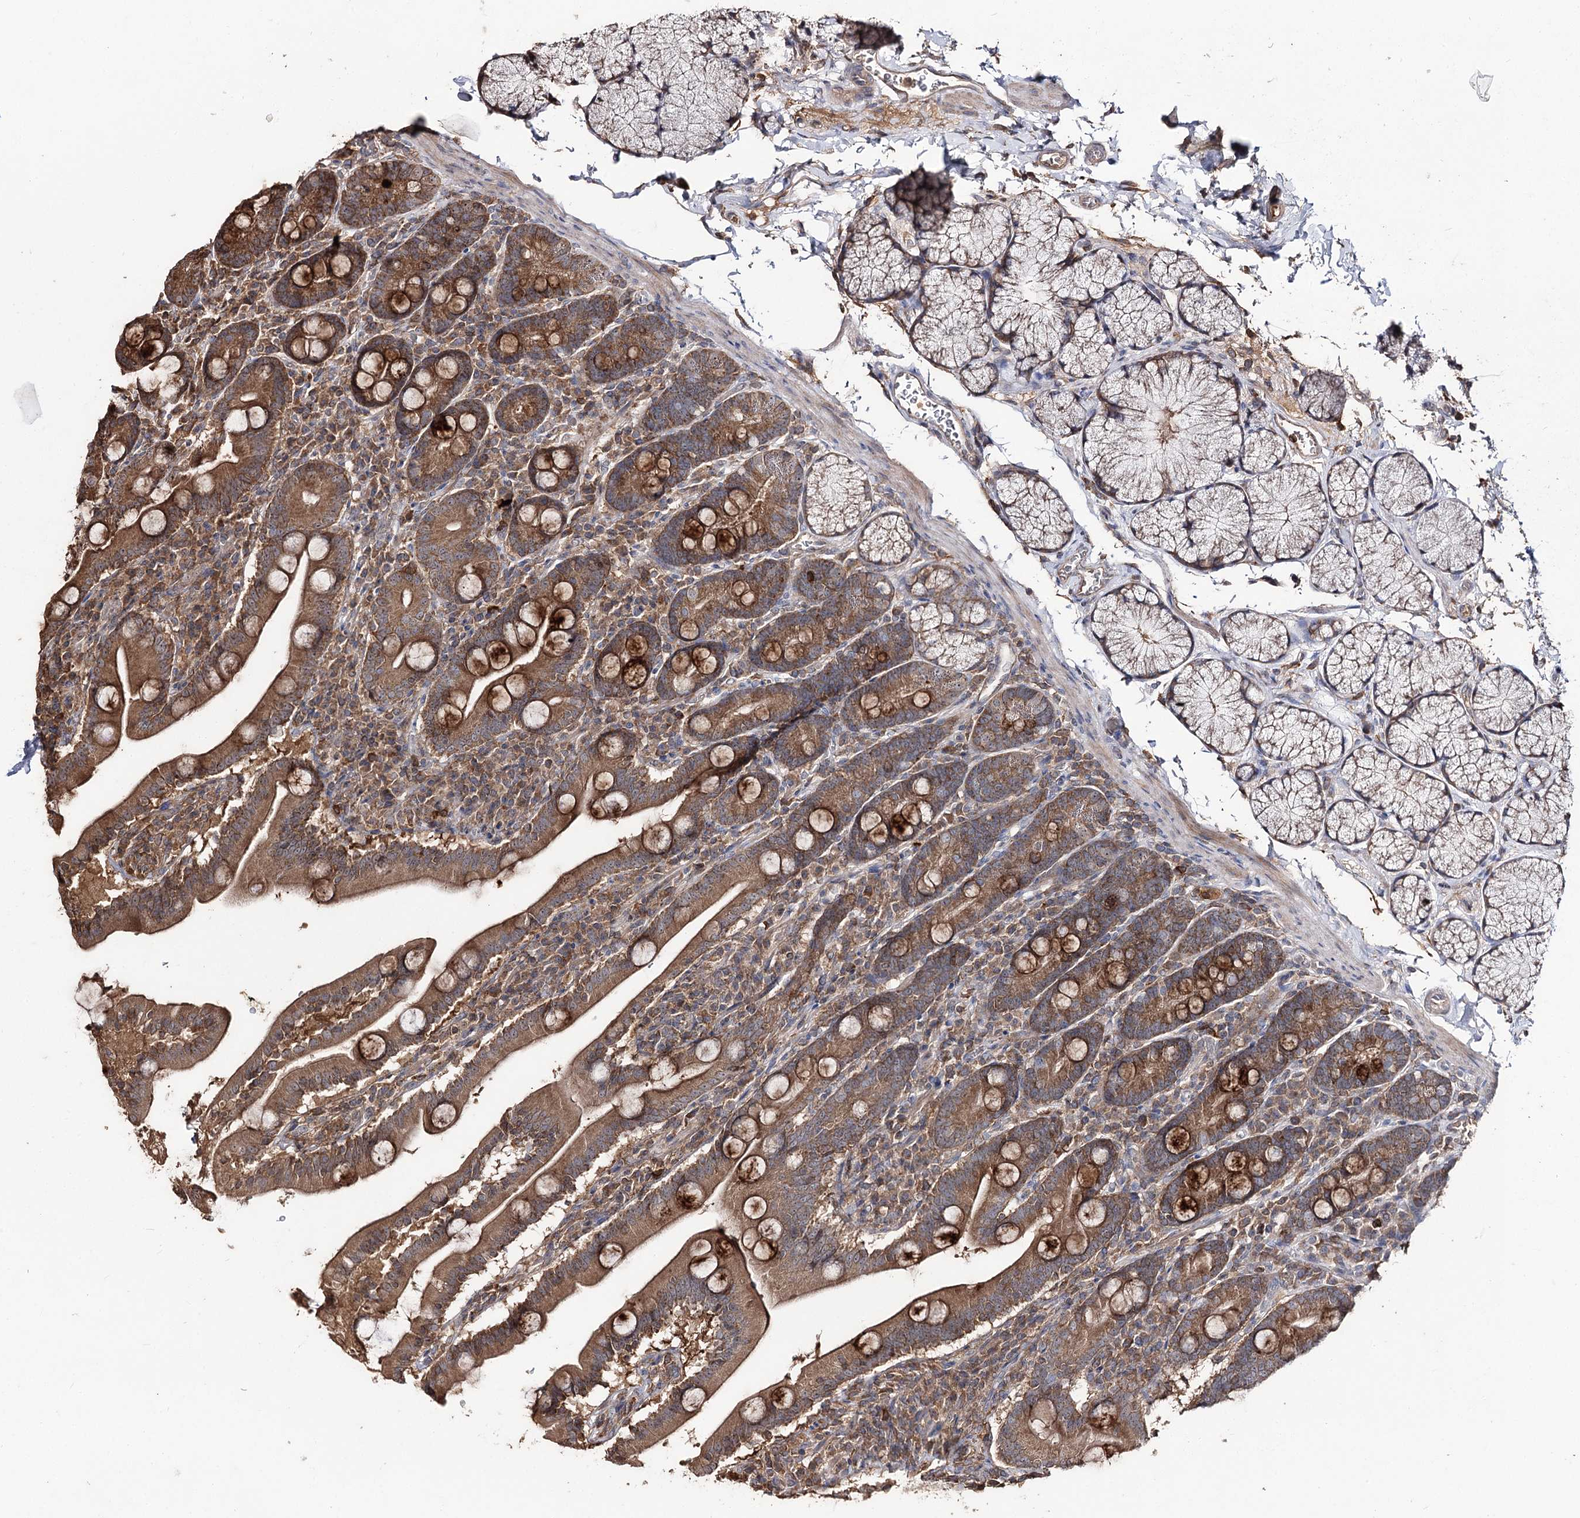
{"staining": {"intensity": "strong", "quantity": ">75%", "location": "cytoplasmic/membranous"}, "tissue": "duodenum", "cell_type": "Glandular cells", "image_type": "normal", "snomed": [{"axis": "morphology", "description": "Normal tissue, NOS"}, {"axis": "topography", "description": "Duodenum"}], "caption": "This histopathology image exhibits immunohistochemistry (IHC) staining of unremarkable duodenum, with high strong cytoplasmic/membranous positivity in about >75% of glandular cells.", "gene": "FAM53B", "patient": {"sex": "male", "age": 35}}